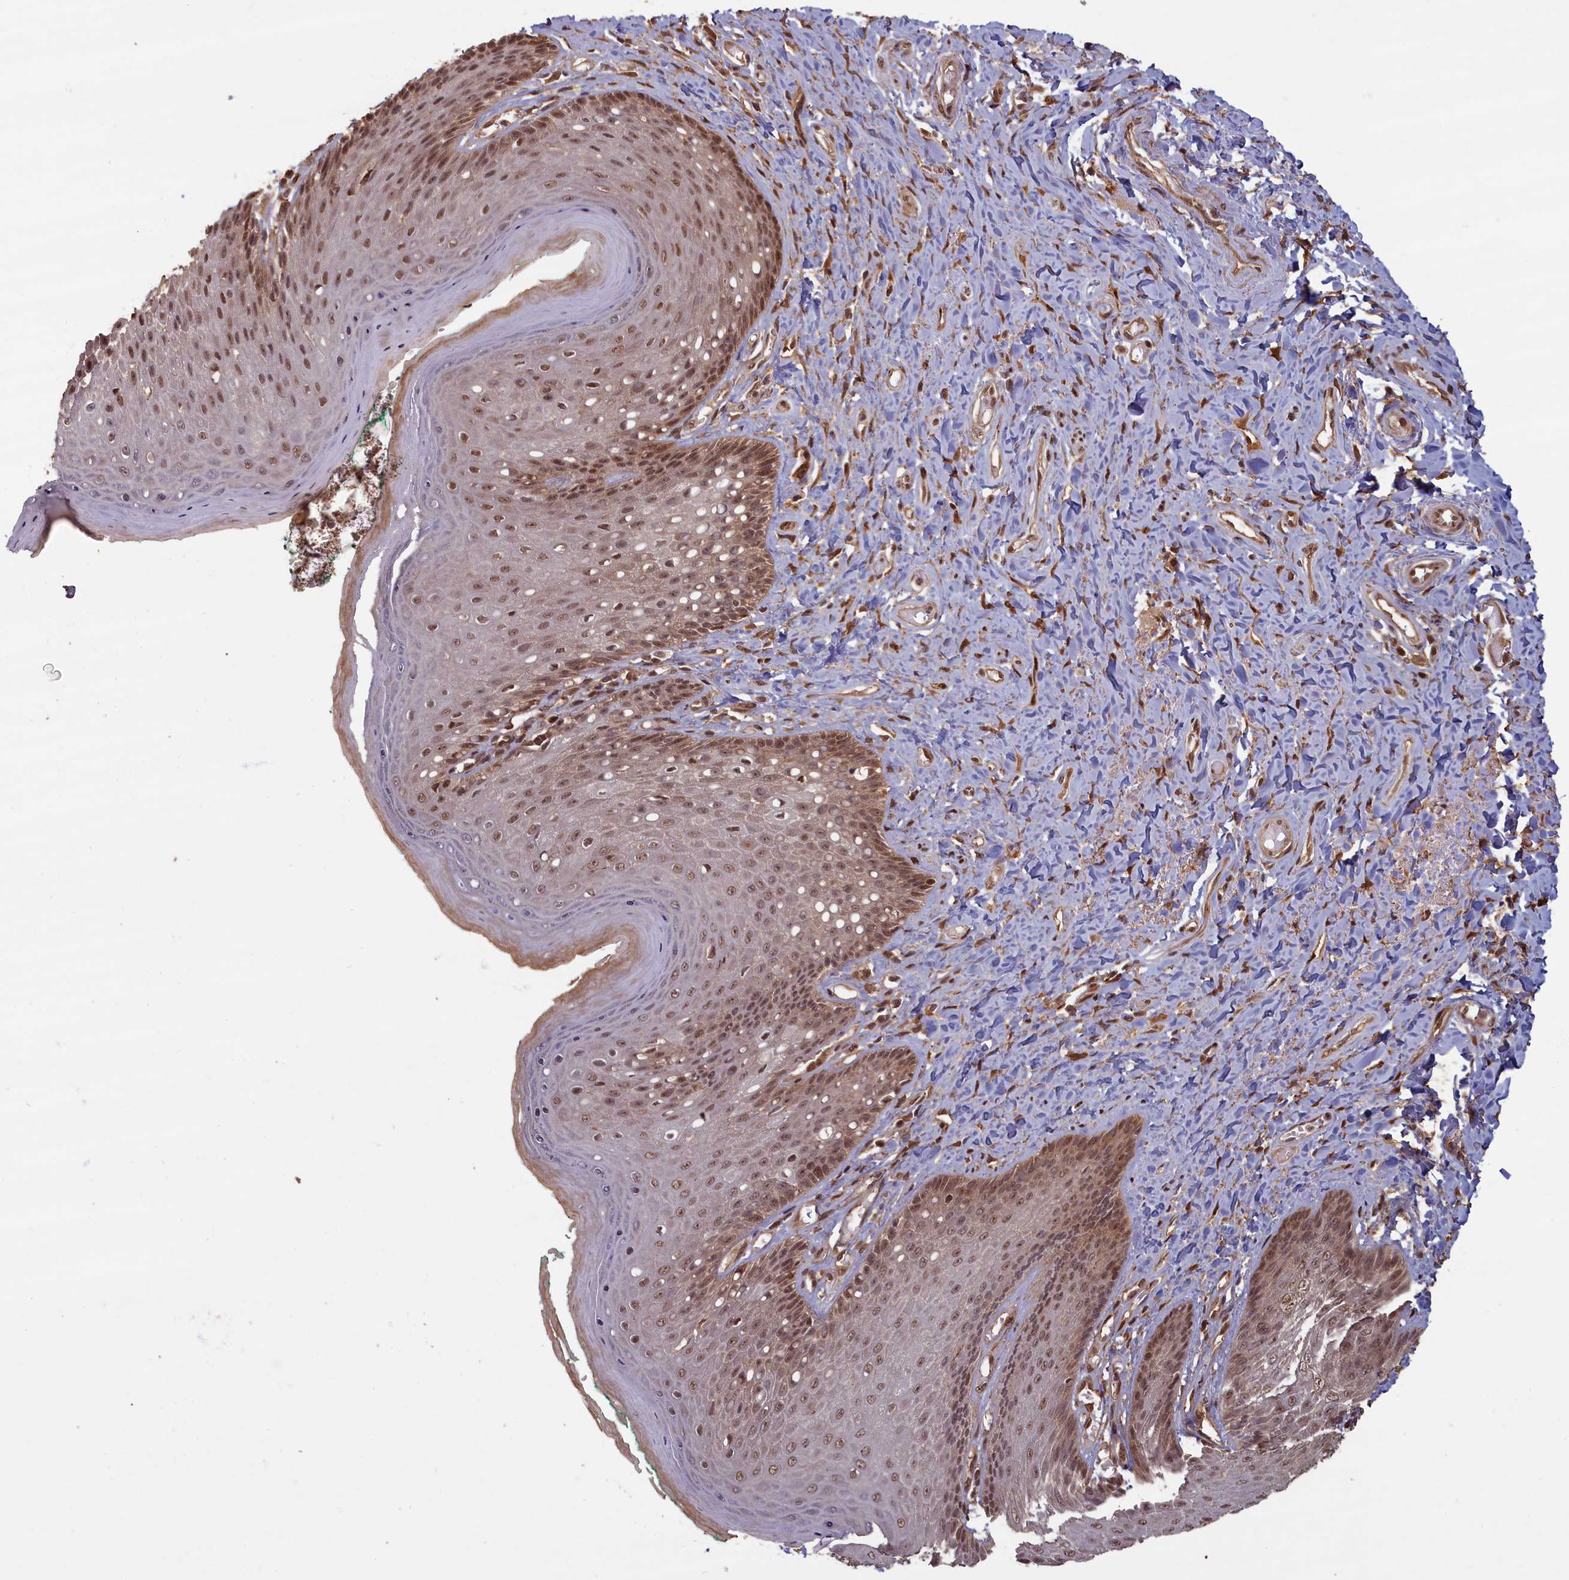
{"staining": {"intensity": "moderate", "quantity": ">75%", "location": "cytoplasmic/membranous,nuclear"}, "tissue": "skin", "cell_type": "Epidermal cells", "image_type": "normal", "snomed": [{"axis": "morphology", "description": "Normal tissue, NOS"}, {"axis": "topography", "description": "Anal"}], "caption": "This is a photomicrograph of immunohistochemistry staining of normal skin, which shows moderate positivity in the cytoplasmic/membranous,nuclear of epidermal cells.", "gene": "HIF3A", "patient": {"sex": "male", "age": 78}}